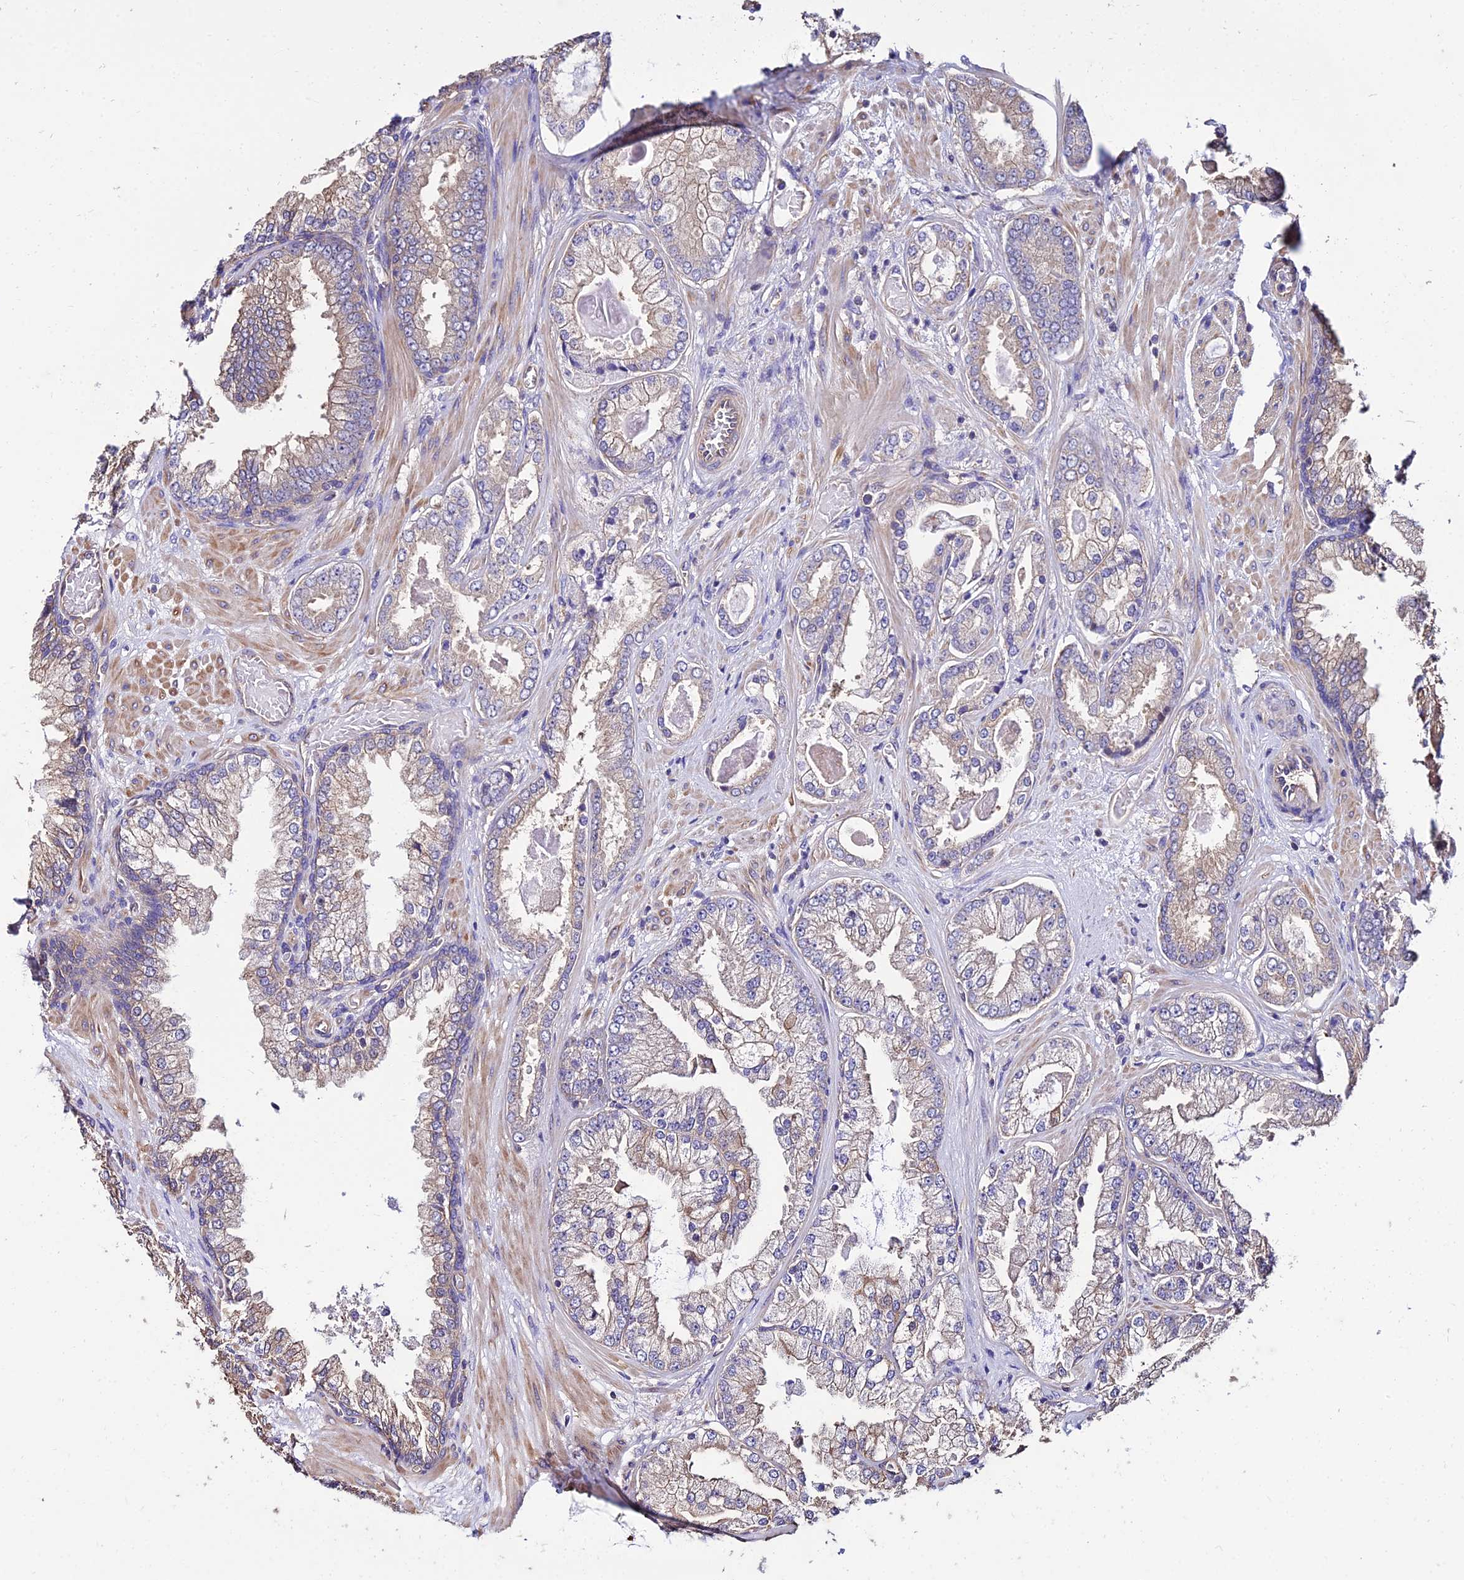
{"staining": {"intensity": "weak", "quantity": "25%-75%", "location": "cytoplasmic/membranous"}, "tissue": "prostate cancer", "cell_type": "Tumor cells", "image_type": "cancer", "snomed": [{"axis": "morphology", "description": "Adenocarcinoma, Low grade"}, {"axis": "topography", "description": "Prostate"}], "caption": "Tumor cells show low levels of weak cytoplasmic/membranous positivity in approximately 25%-75% of cells in human prostate cancer (low-grade adenocarcinoma).", "gene": "CALM2", "patient": {"sex": "male", "age": 57}}